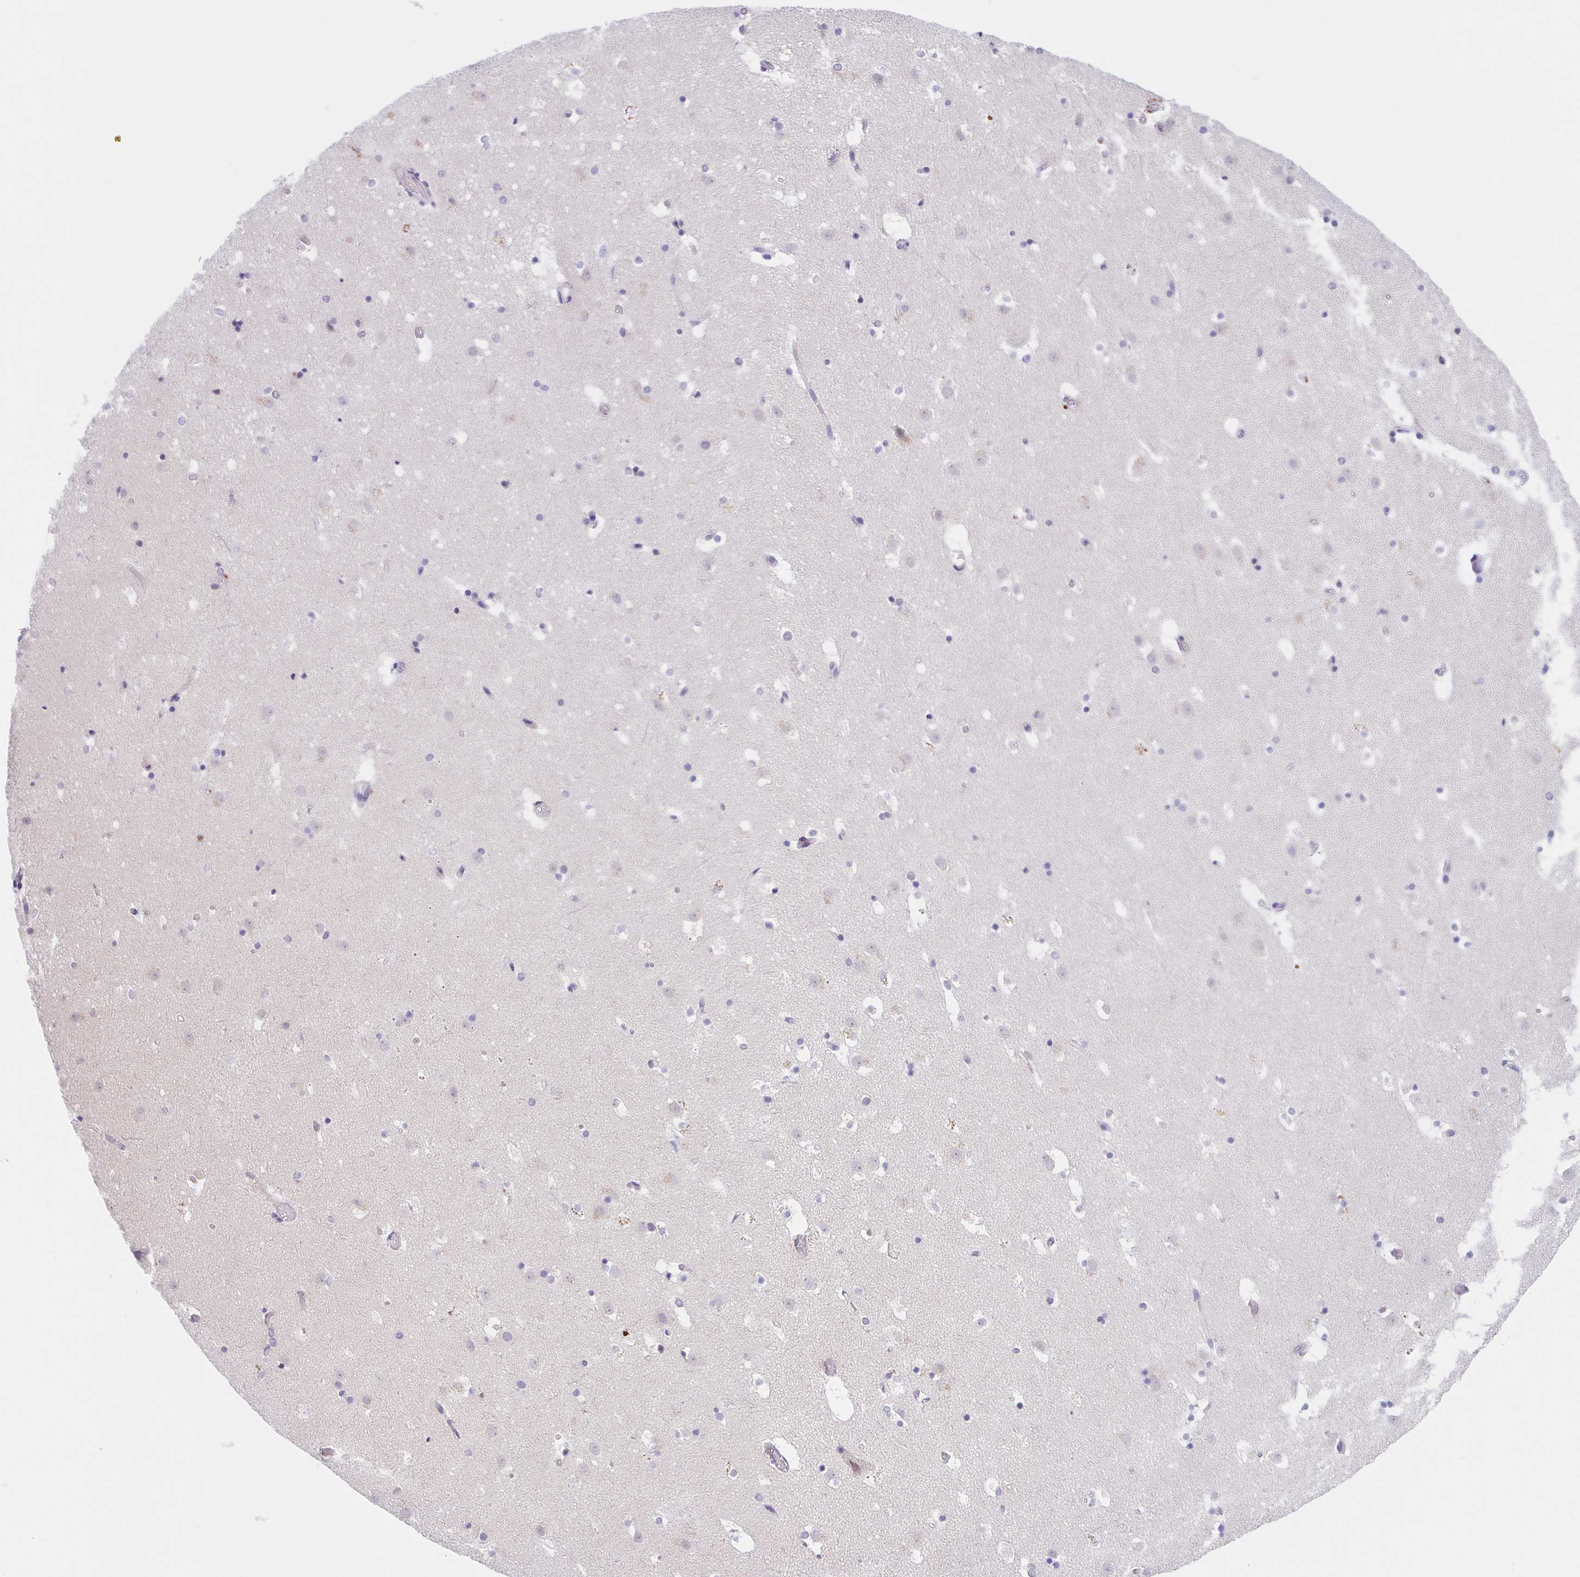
{"staining": {"intensity": "negative", "quantity": "none", "location": "none"}, "tissue": "caudate", "cell_type": "Glial cells", "image_type": "normal", "snomed": [{"axis": "morphology", "description": "Normal tissue, NOS"}, {"axis": "topography", "description": "Lateral ventricle wall"}], "caption": "Immunohistochemical staining of normal human caudate exhibits no significant staining in glial cells.", "gene": "TMEM86A", "patient": {"sex": "male", "age": 37}}